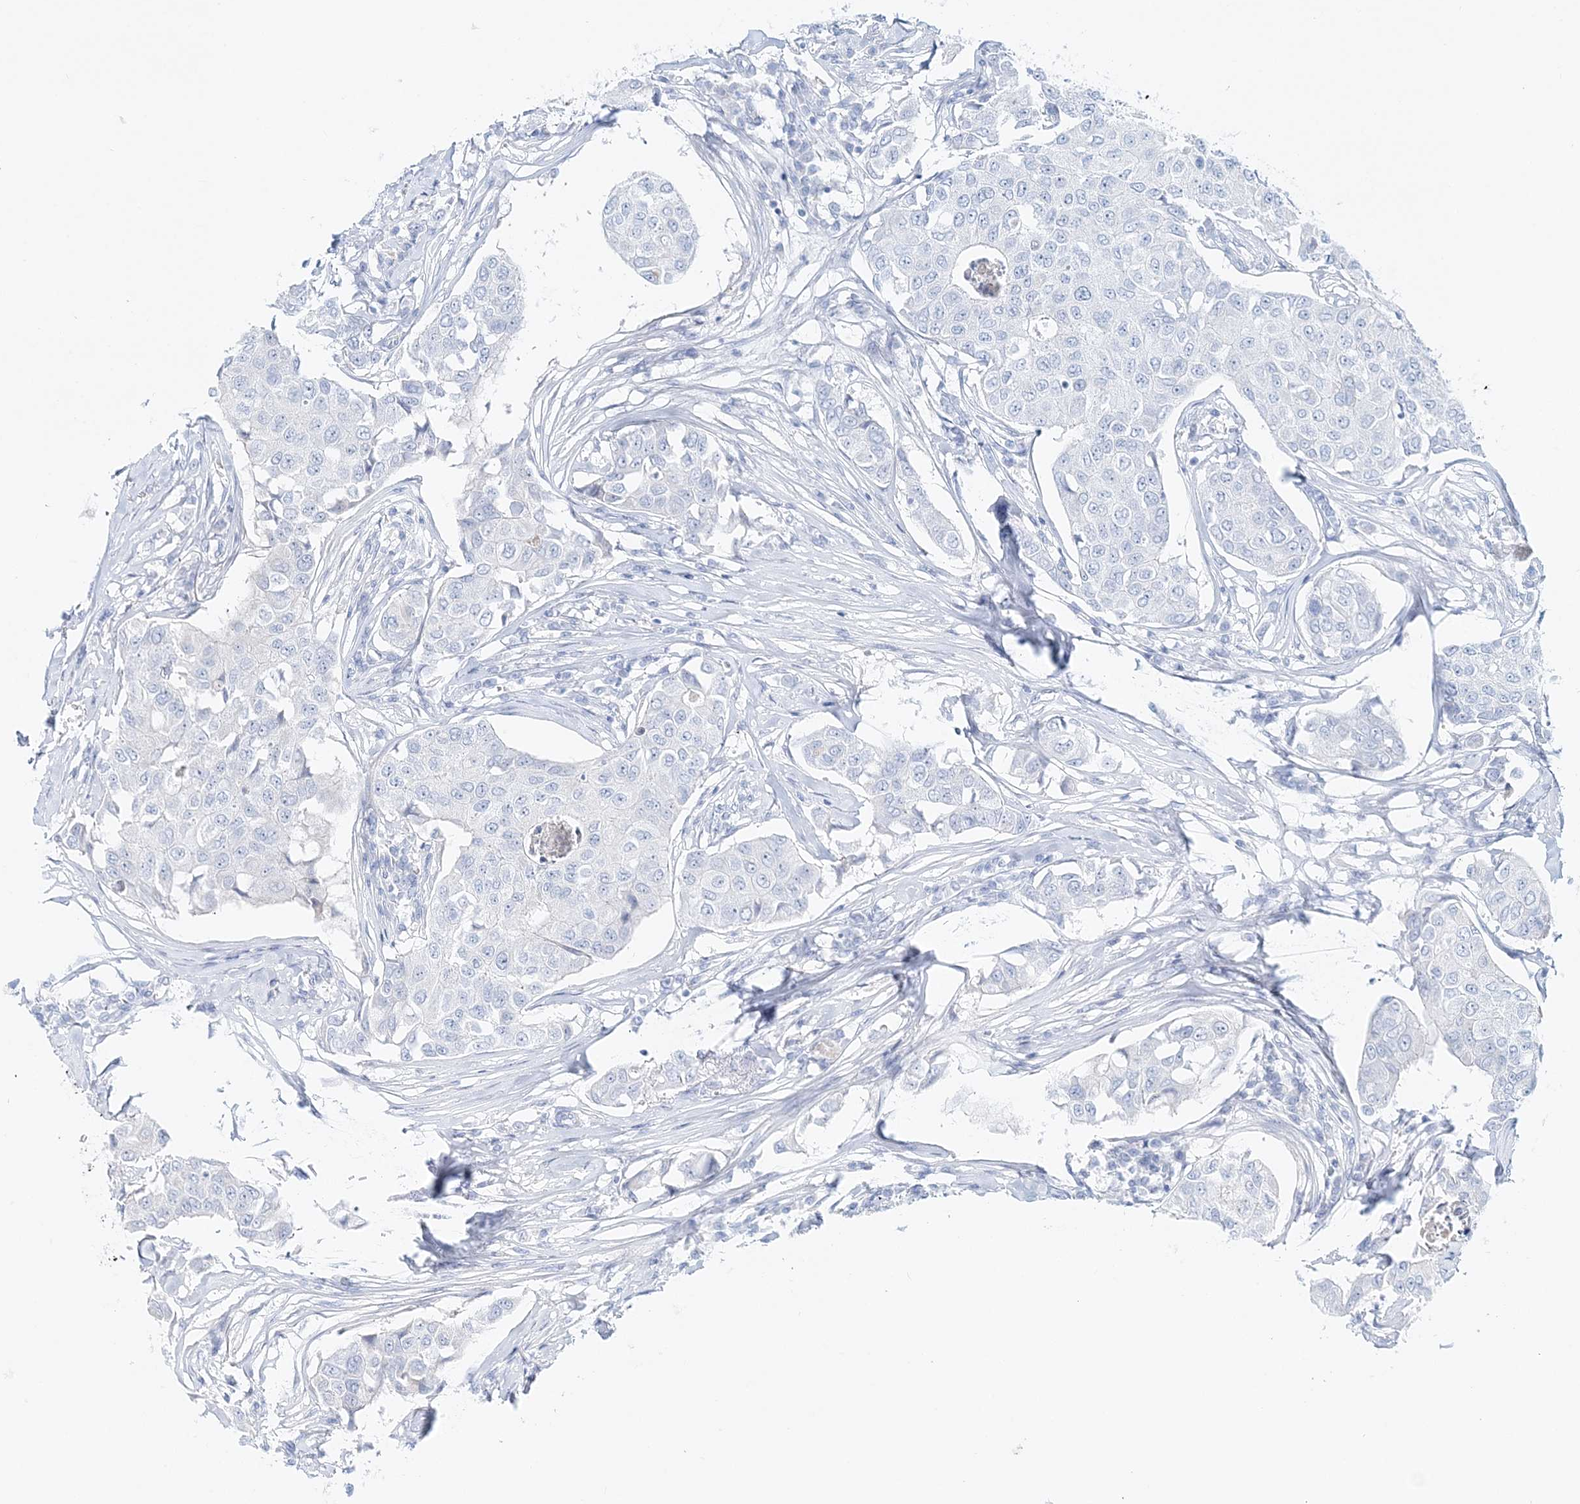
{"staining": {"intensity": "negative", "quantity": "none", "location": "none"}, "tissue": "breast cancer", "cell_type": "Tumor cells", "image_type": "cancer", "snomed": [{"axis": "morphology", "description": "Duct carcinoma"}, {"axis": "topography", "description": "Breast"}], "caption": "IHC image of breast cancer stained for a protein (brown), which displays no positivity in tumor cells.", "gene": "DNAH5", "patient": {"sex": "female", "age": 80}}